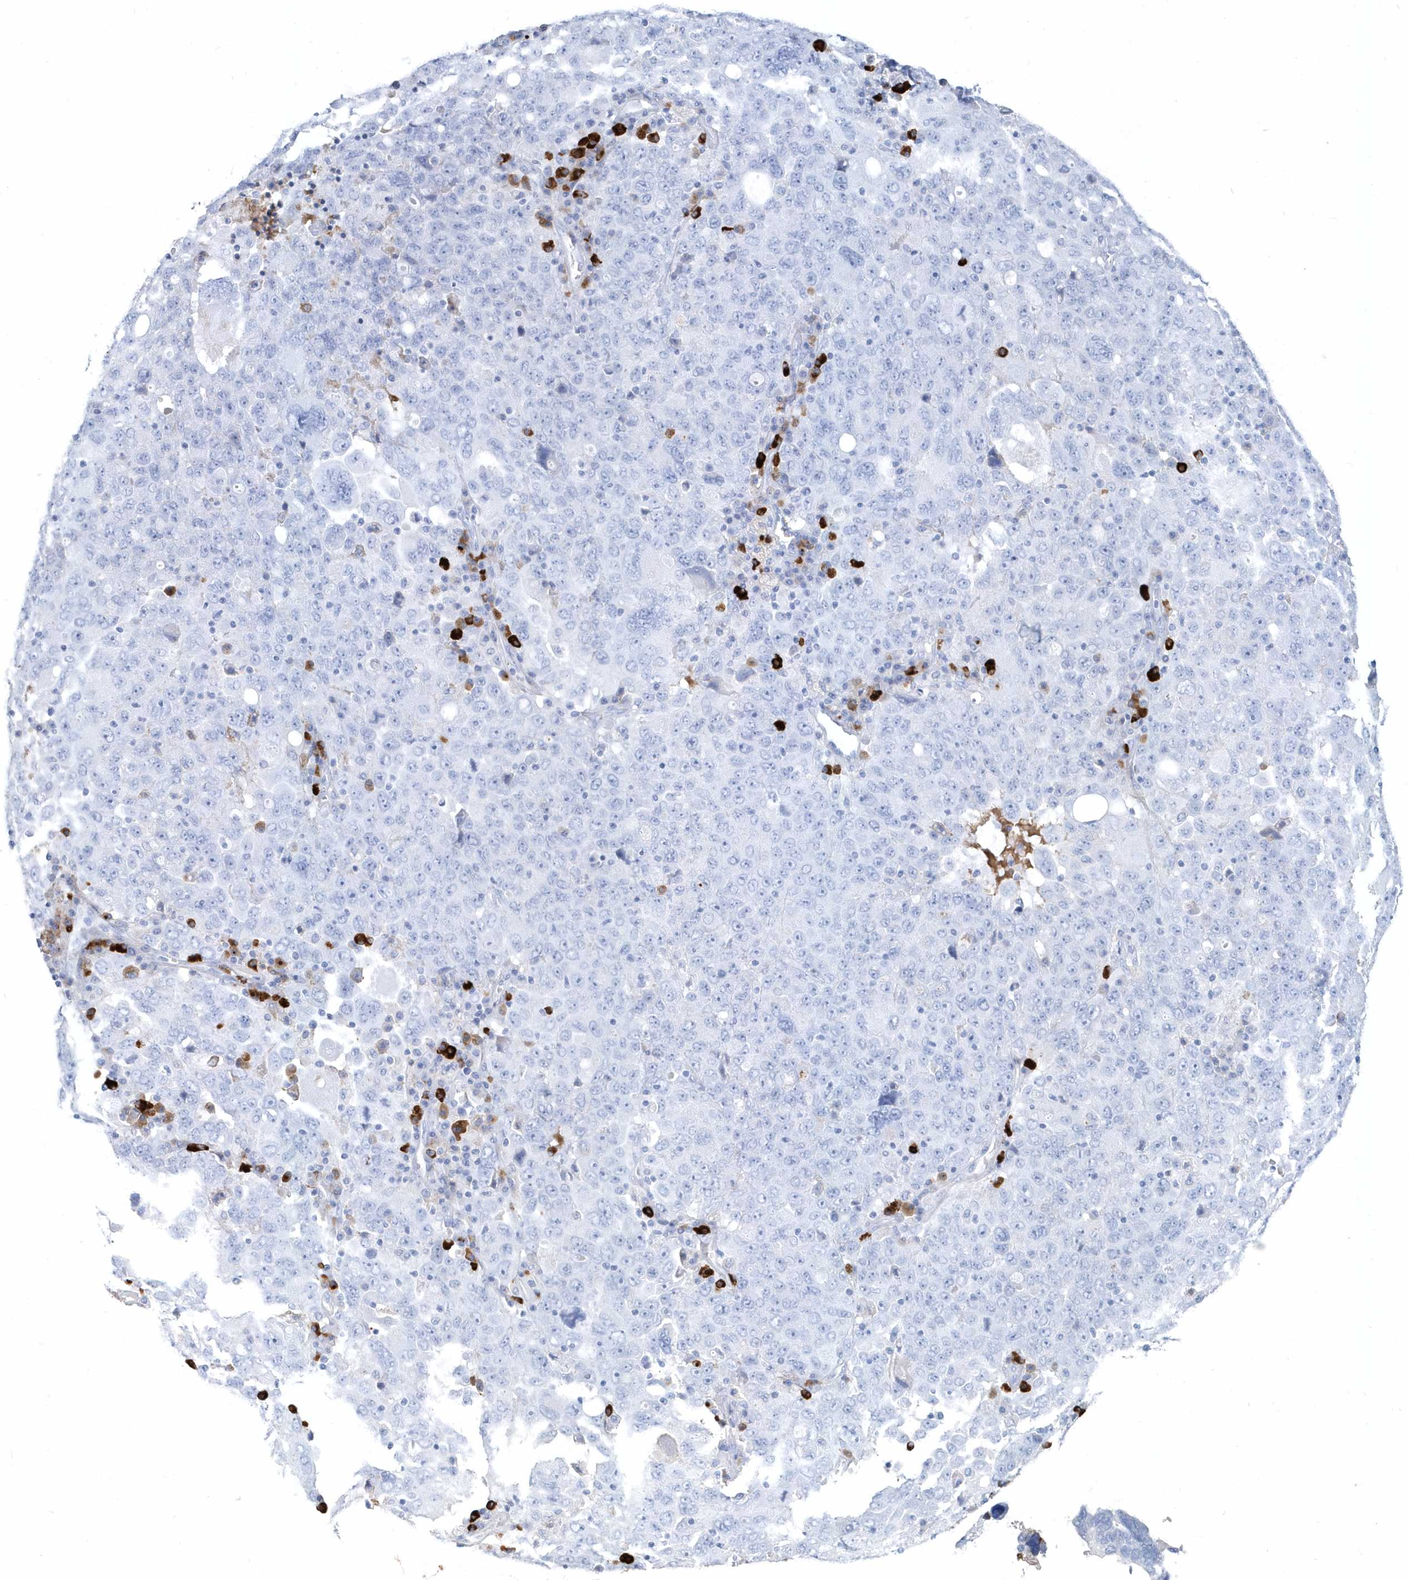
{"staining": {"intensity": "negative", "quantity": "none", "location": "none"}, "tissue": "ovarian cancer", "cell_type": "Tumor cells", "image_type": "cancer", "snomed": [{"axis": "morphology", "description": "Carcinoma, endometroid"}, {"axis": "topography", "description": "Ovary"}], "caption": "This is an immunohistochemistry (IHC) histopathology image of ovarian endometroid carcinoma. There is no positivity in tumor cells.", "gene": "JCHAIN", "patient": {"sex": "female", "age": 62}}